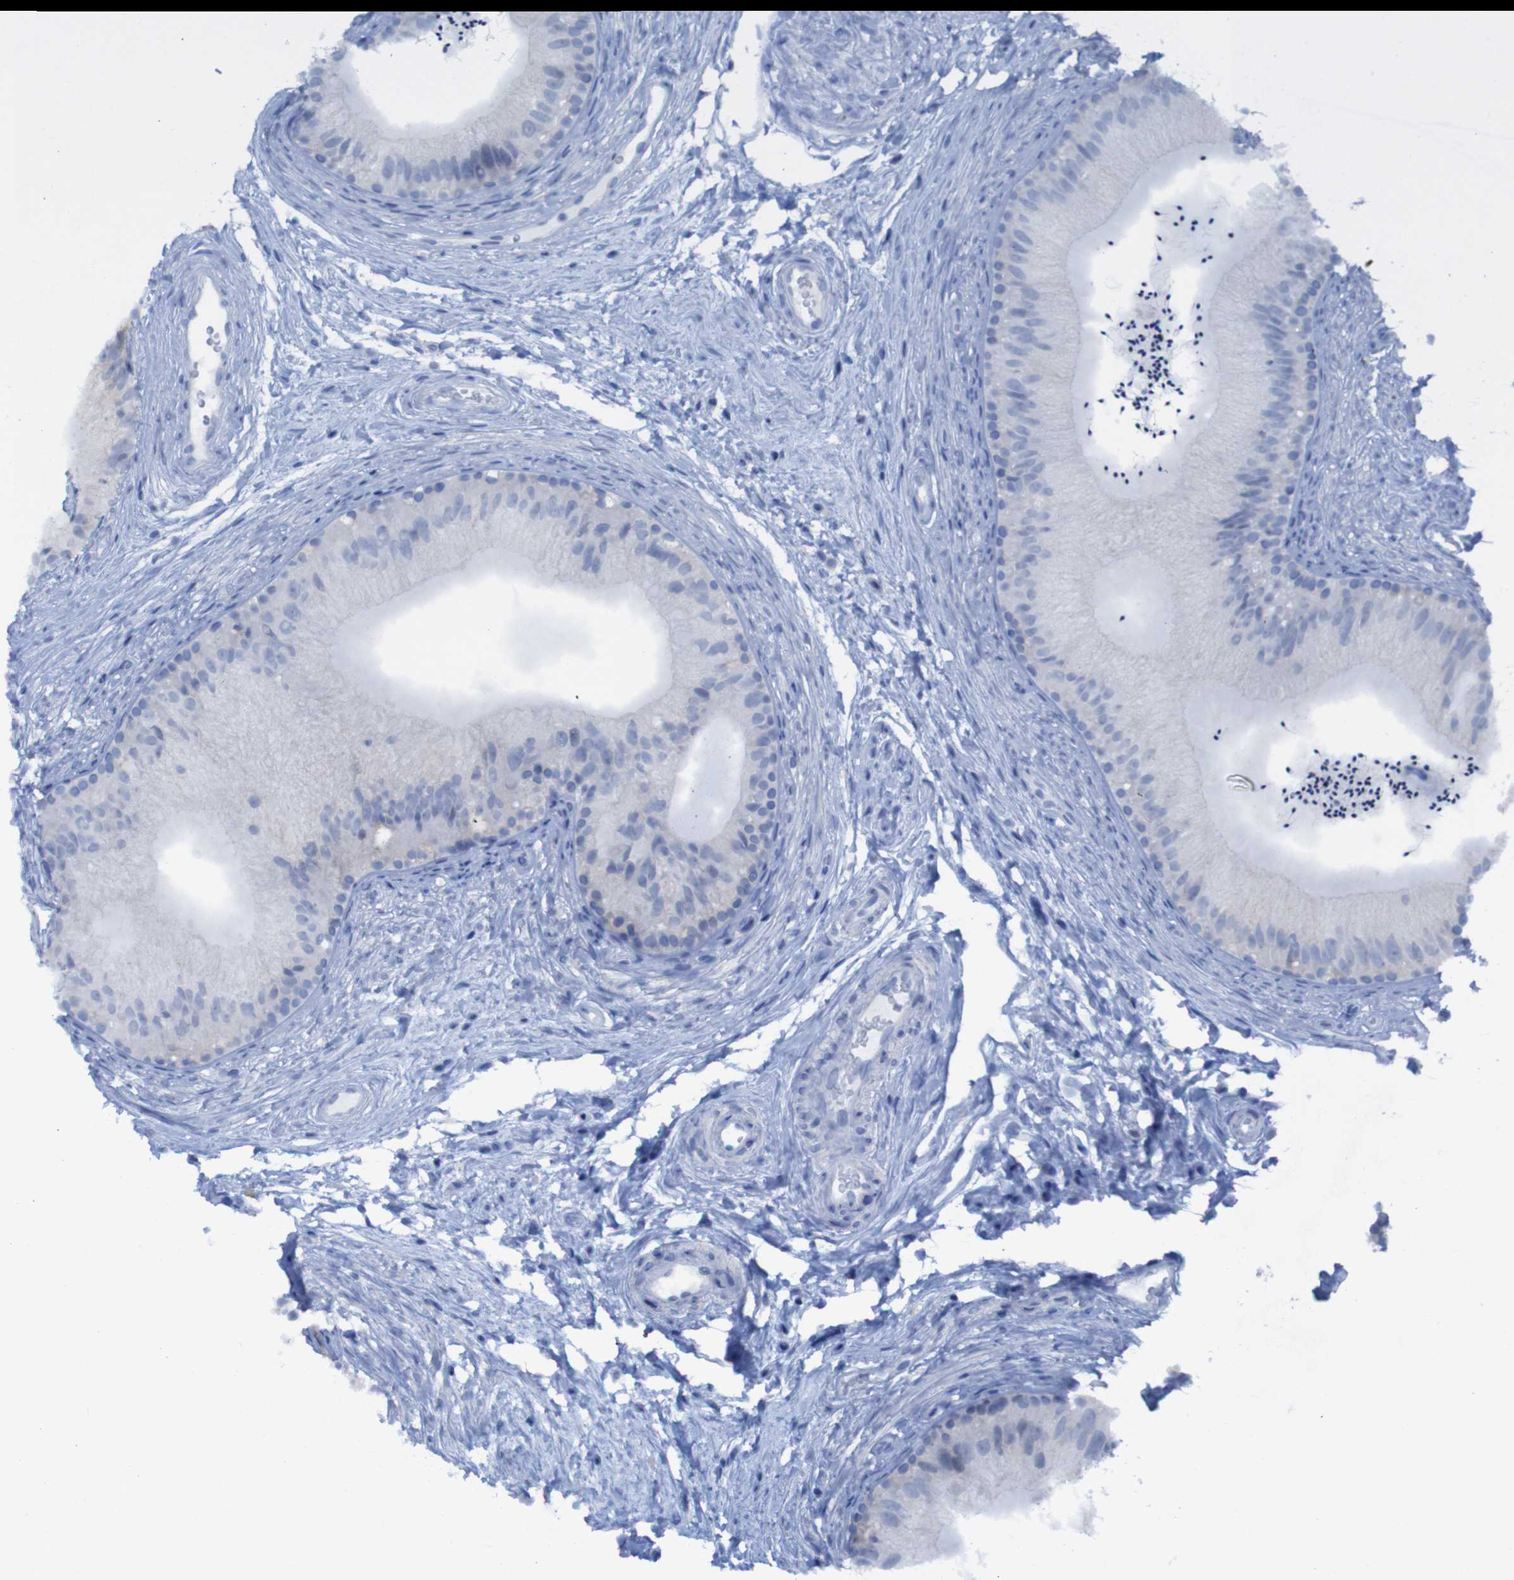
{"staining": {"intensity": "negative", "quantity": "none", "location": "none"}, "tissue": "epididymis", "cell_type": "Glandular cells", "image_type": "normal", "snomed": [{"axis": "morphology", "description": "Normal tissue, NOS"}, {"axis": "topography", "description": "Epididymis"}], "caption": "Immunohistochemical staining of unremarkable epididymis shows no significant positivity in glandular cells.", "gene": "CLDN18", "patient": {"sex": "male", "age": 56}}